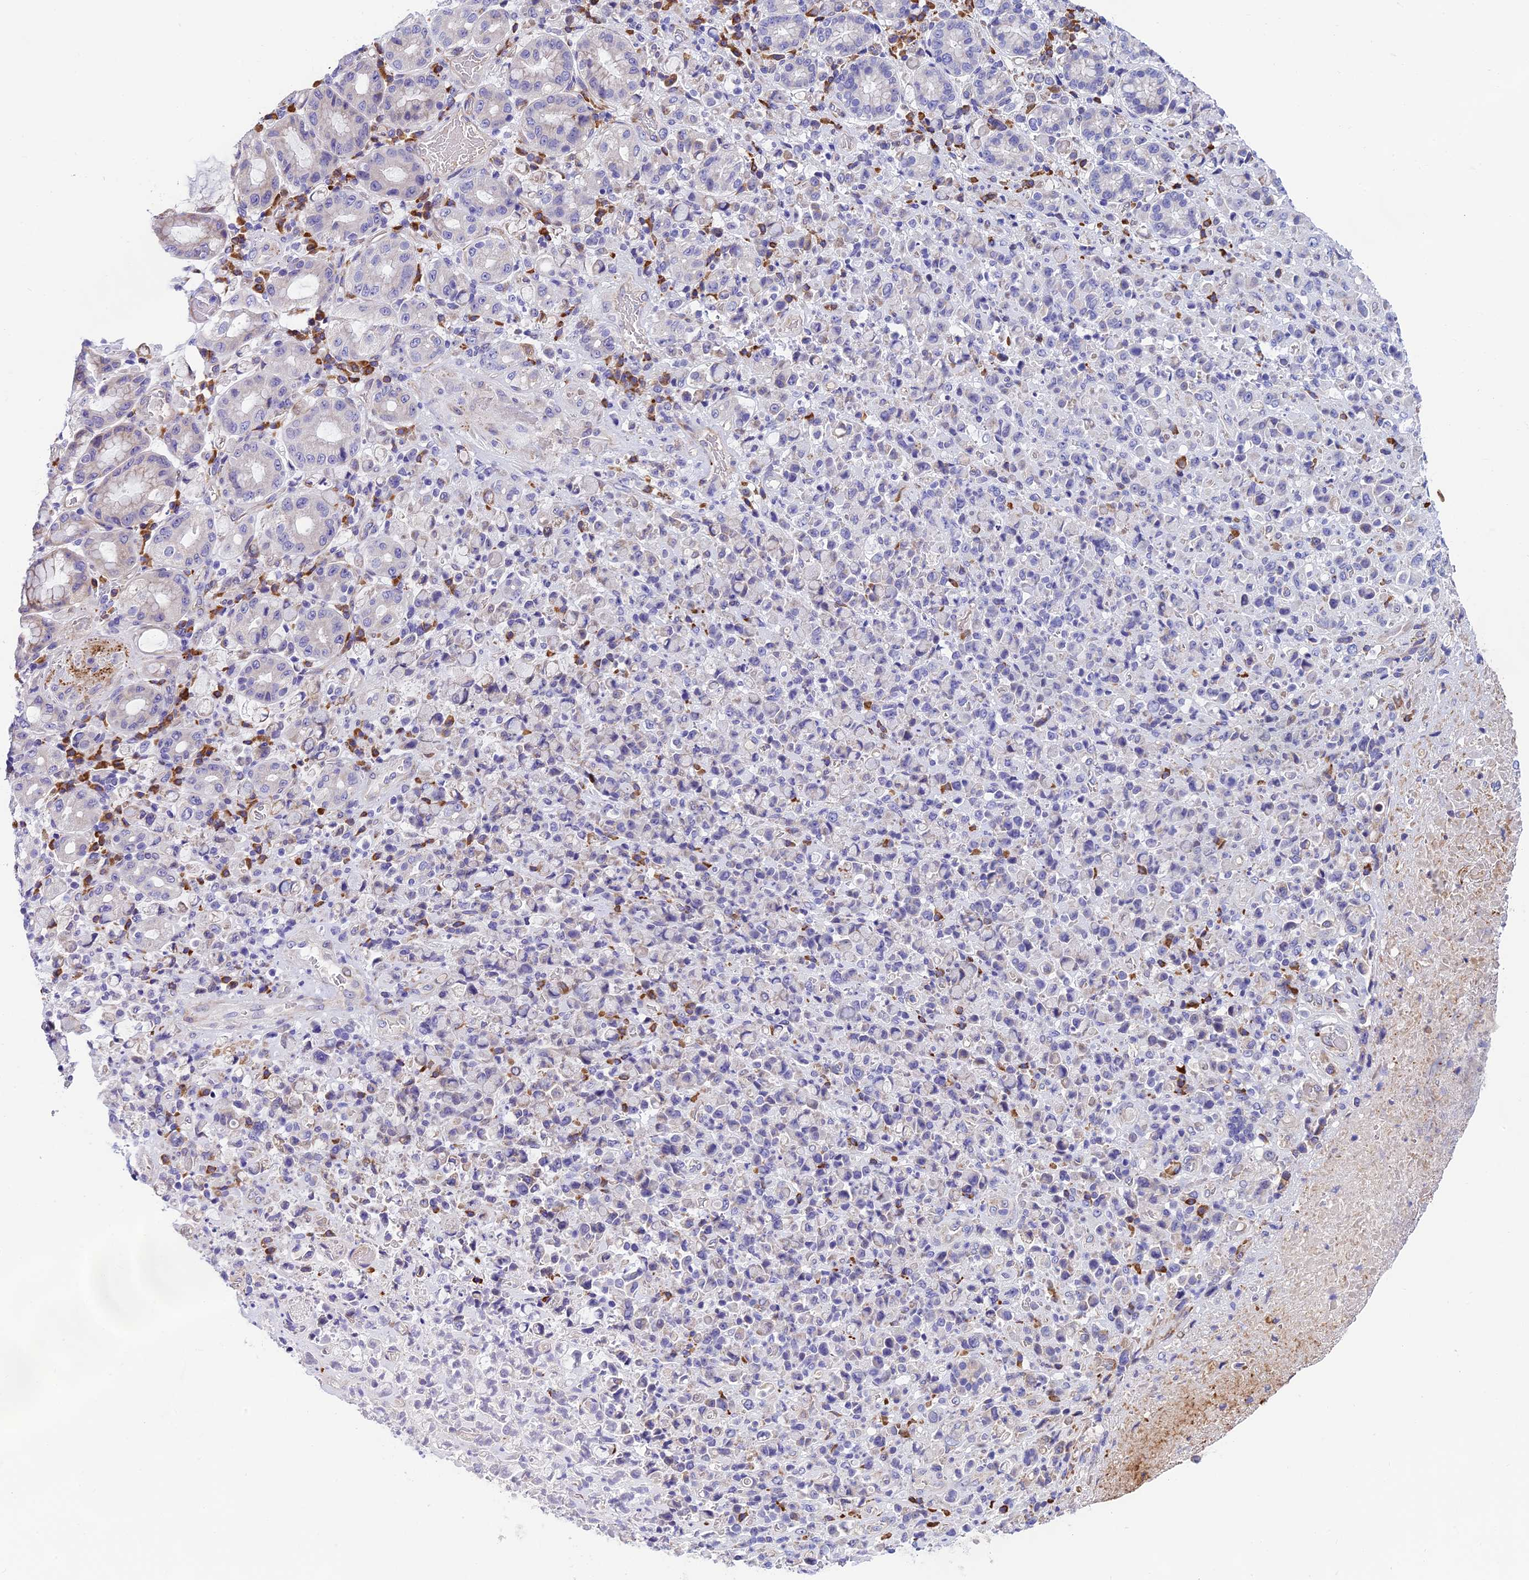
{"staining": {"intensity": "negative", "quantity": "none", "location": "none"}, "tissue": "stomach cancer", "cell_type": "Tumor cells", "image_type": "cancer", "snomed": [{"axis": "morphology", "description": "Normal tissue, NOS"}, {"axis": "morphology", "description": "Adenocarcinoma, NOS"}, {"axis": "topography", "description": "Stomach"}], "caption": "Tumor cells show no significant expression in adenocarcinoma (stomach).", "gene": "MACIR", "patient": {"sex": "female", "age": 79}}